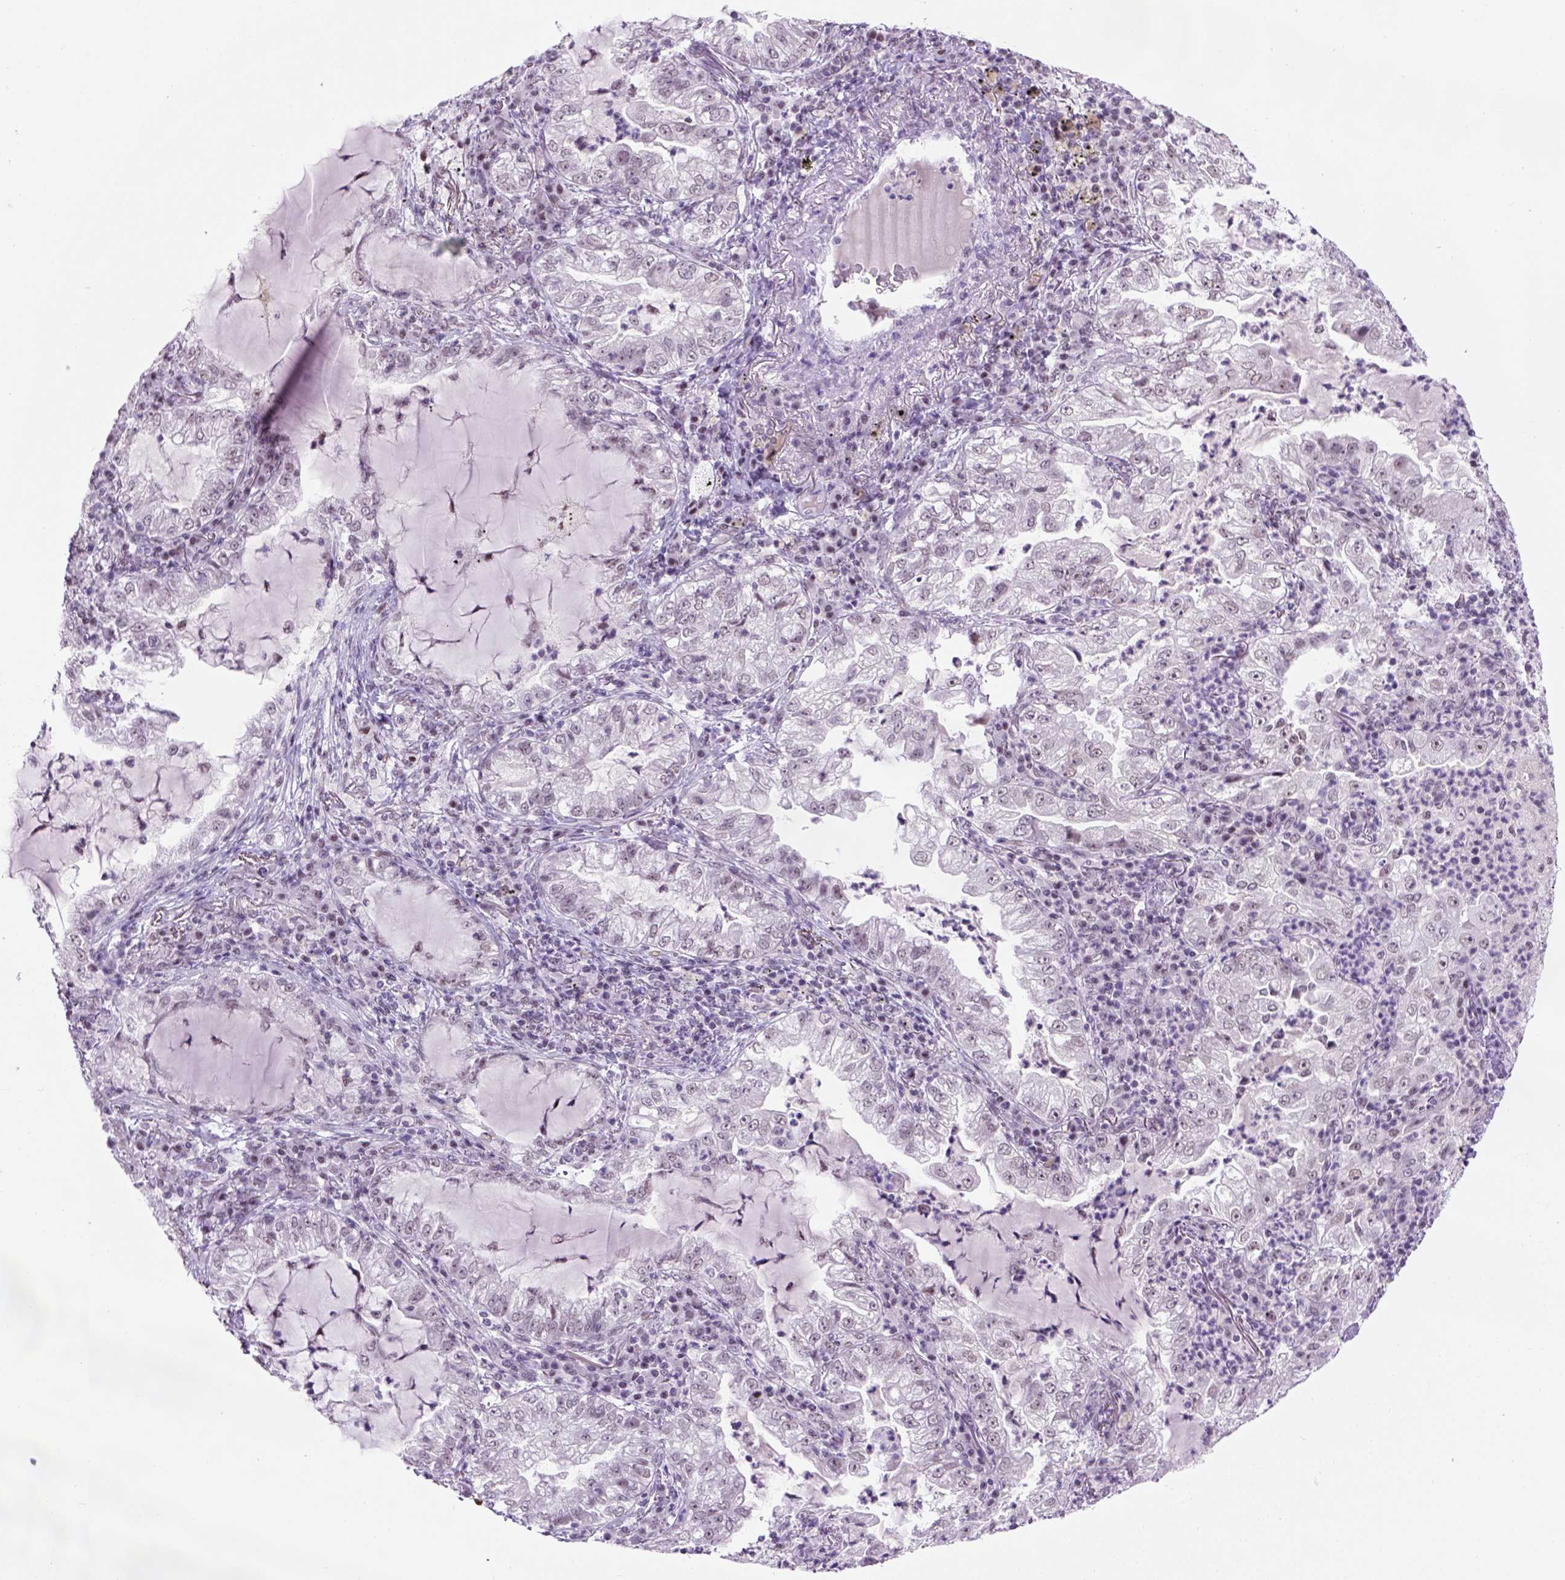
{"staining": {"intensity": "weak", "quantity": "<25%", "location": "nuclear"}, "tissue": "lung cancer", "cell_type": "Tumor cells", "image_type": "cancer", "snomed": [{"axis": "morphology", "description": "Adenocarcinoma, NOS"}, {"axis": "topography", "description": "Lung"}], "caption": "High magnification brightfield microscopy of adenocarcinoma (lung) stained with DAB (brown) and counterstained with hematoxylin (blue): tumor cells show no significant expression. (IHC, brightfield microscopy, high magnification).", "gene": "TBPL1", "patient": {"sex": "female", "age": 73}}